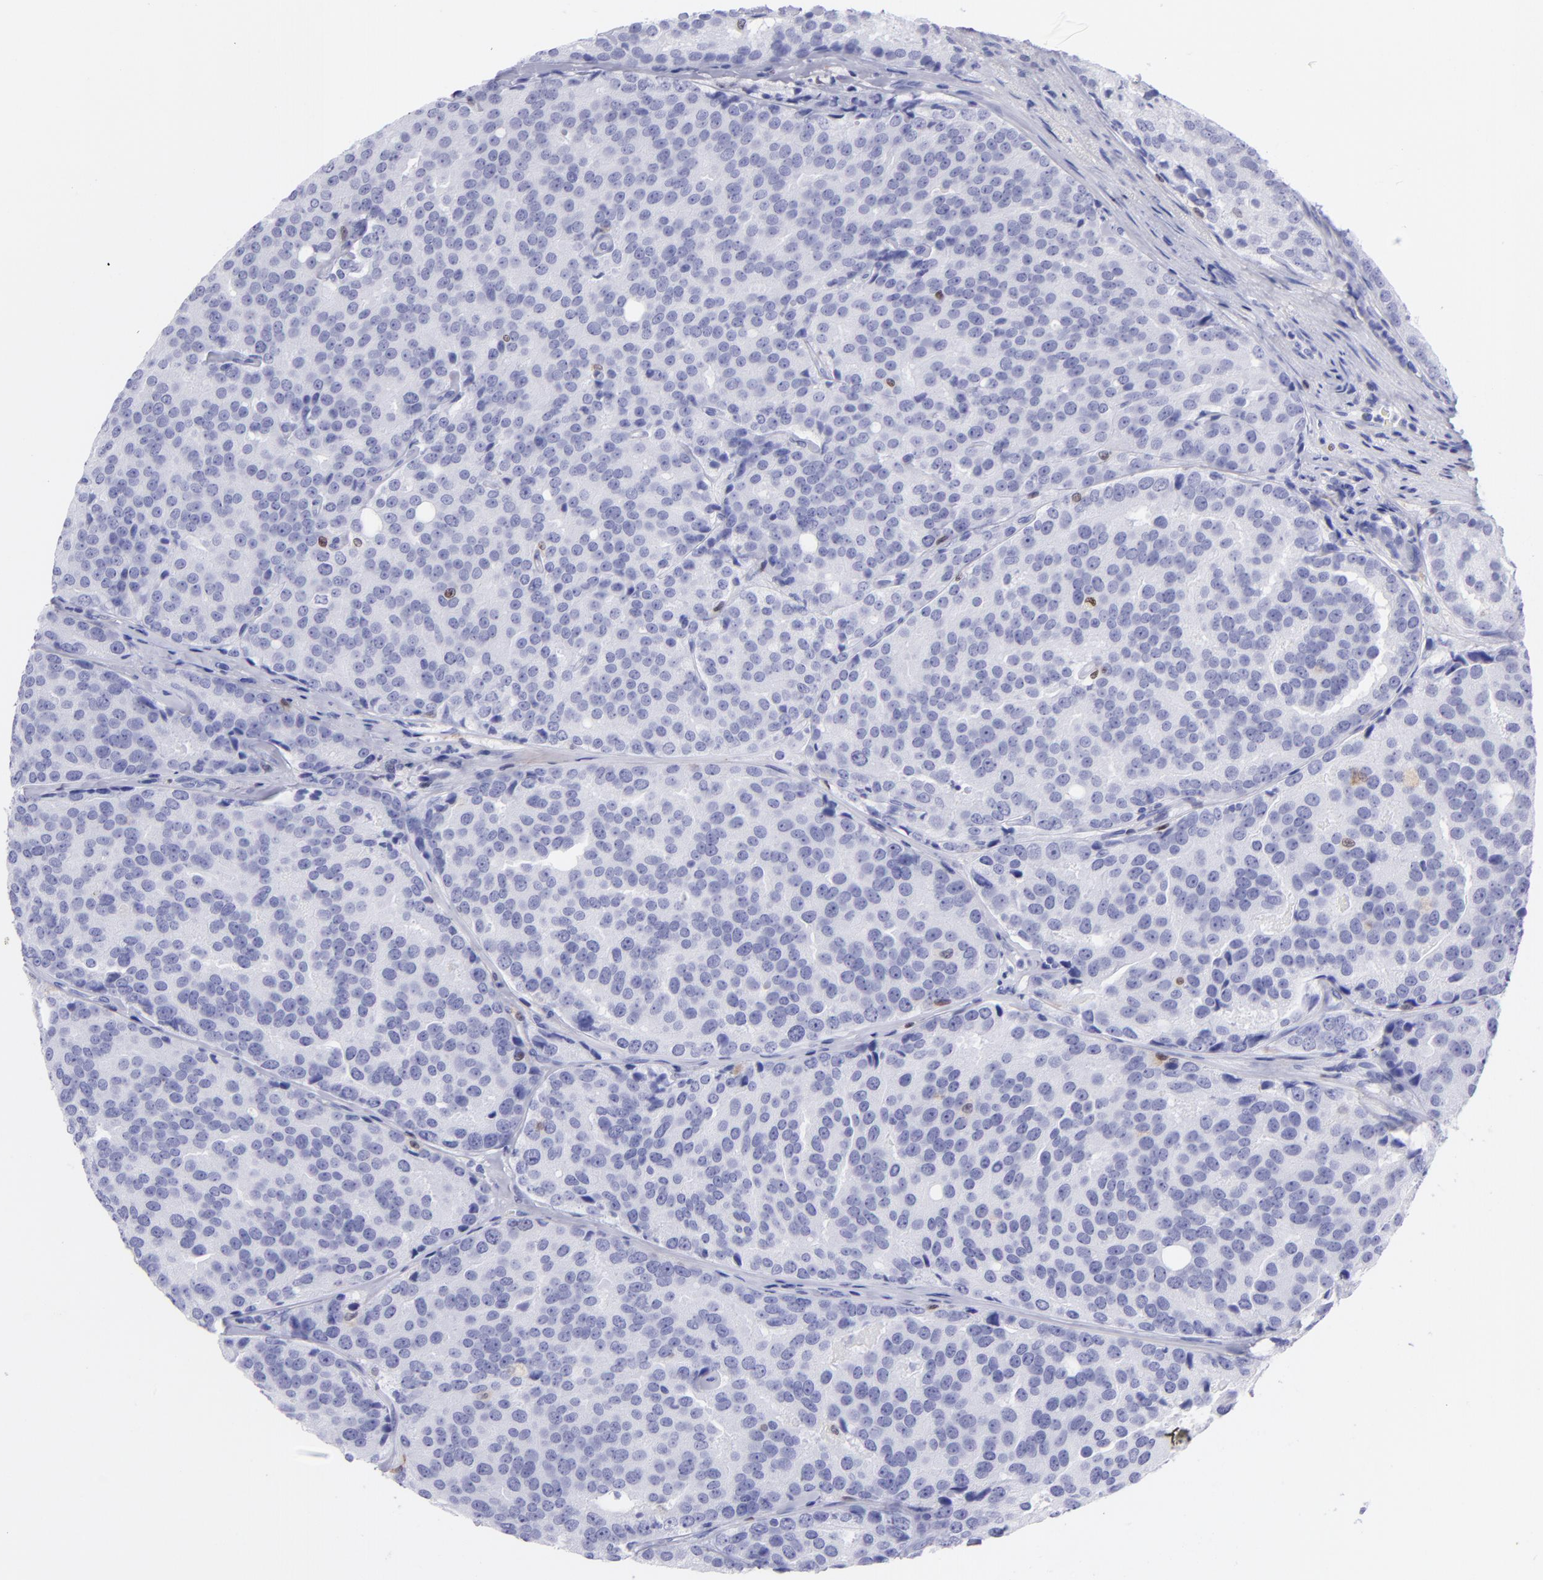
{"staining": {"intensity": "negative", "quantity": "none", "location": "none"}, "tissue": "prostate cancer", "cell_type": "Tumor cells", "image_type": "cancer", "snomed": [{"axis": "morphology", "description": "Adenocarcinoma, High grade"}, {"axis": "topography", "description": "Prostate"}], "caption": "The micrograph reveals no staining of tumor cells in prostate cancer (high-grade adenocarcinoma).", "gene": "MITF", "patient": {"sex": "male", "age": 64}}